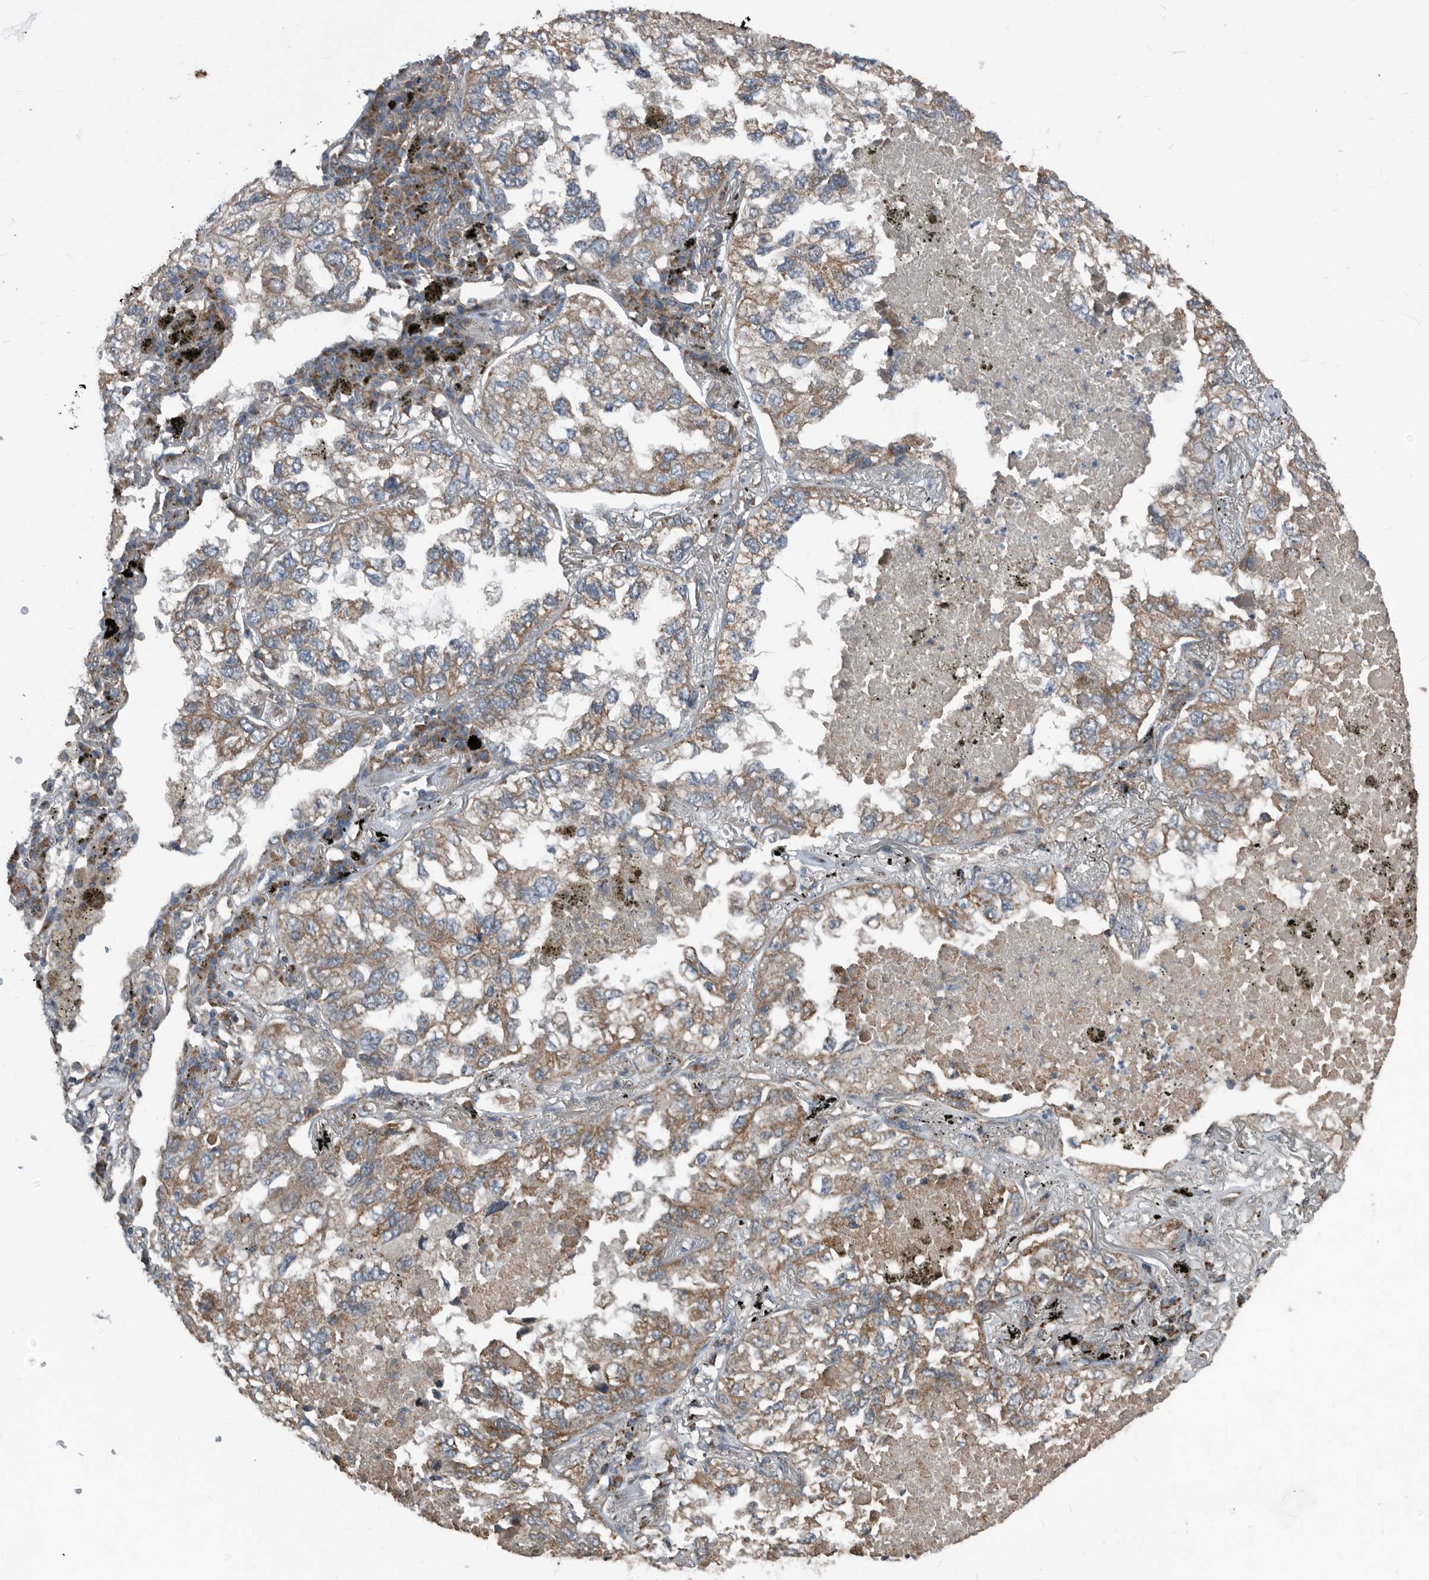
{"staining": {"intensity": "moderate", "quantity": ">75%", "location": "cytoplasmic/membranous"}, "tissue": "lung cancer", "cell_type": "Tumor cells", "image_type": "cancer", "snomed": [{"axis": "morphology", "description": "Adenocarcinoma, NOS"}, {"axis": "topography", "description": "Lung"}], "caption": "Immunohistochemical staining of adenocarcinoma (lung) exhibits moderate cytoplasmic/membranous protein positivity in about >75% of tumor cells. (DAB IHC with brightfield microscopy, high magnification).", "gene": "AFAP1", "patient": {"sex": "male", "age": 65}}